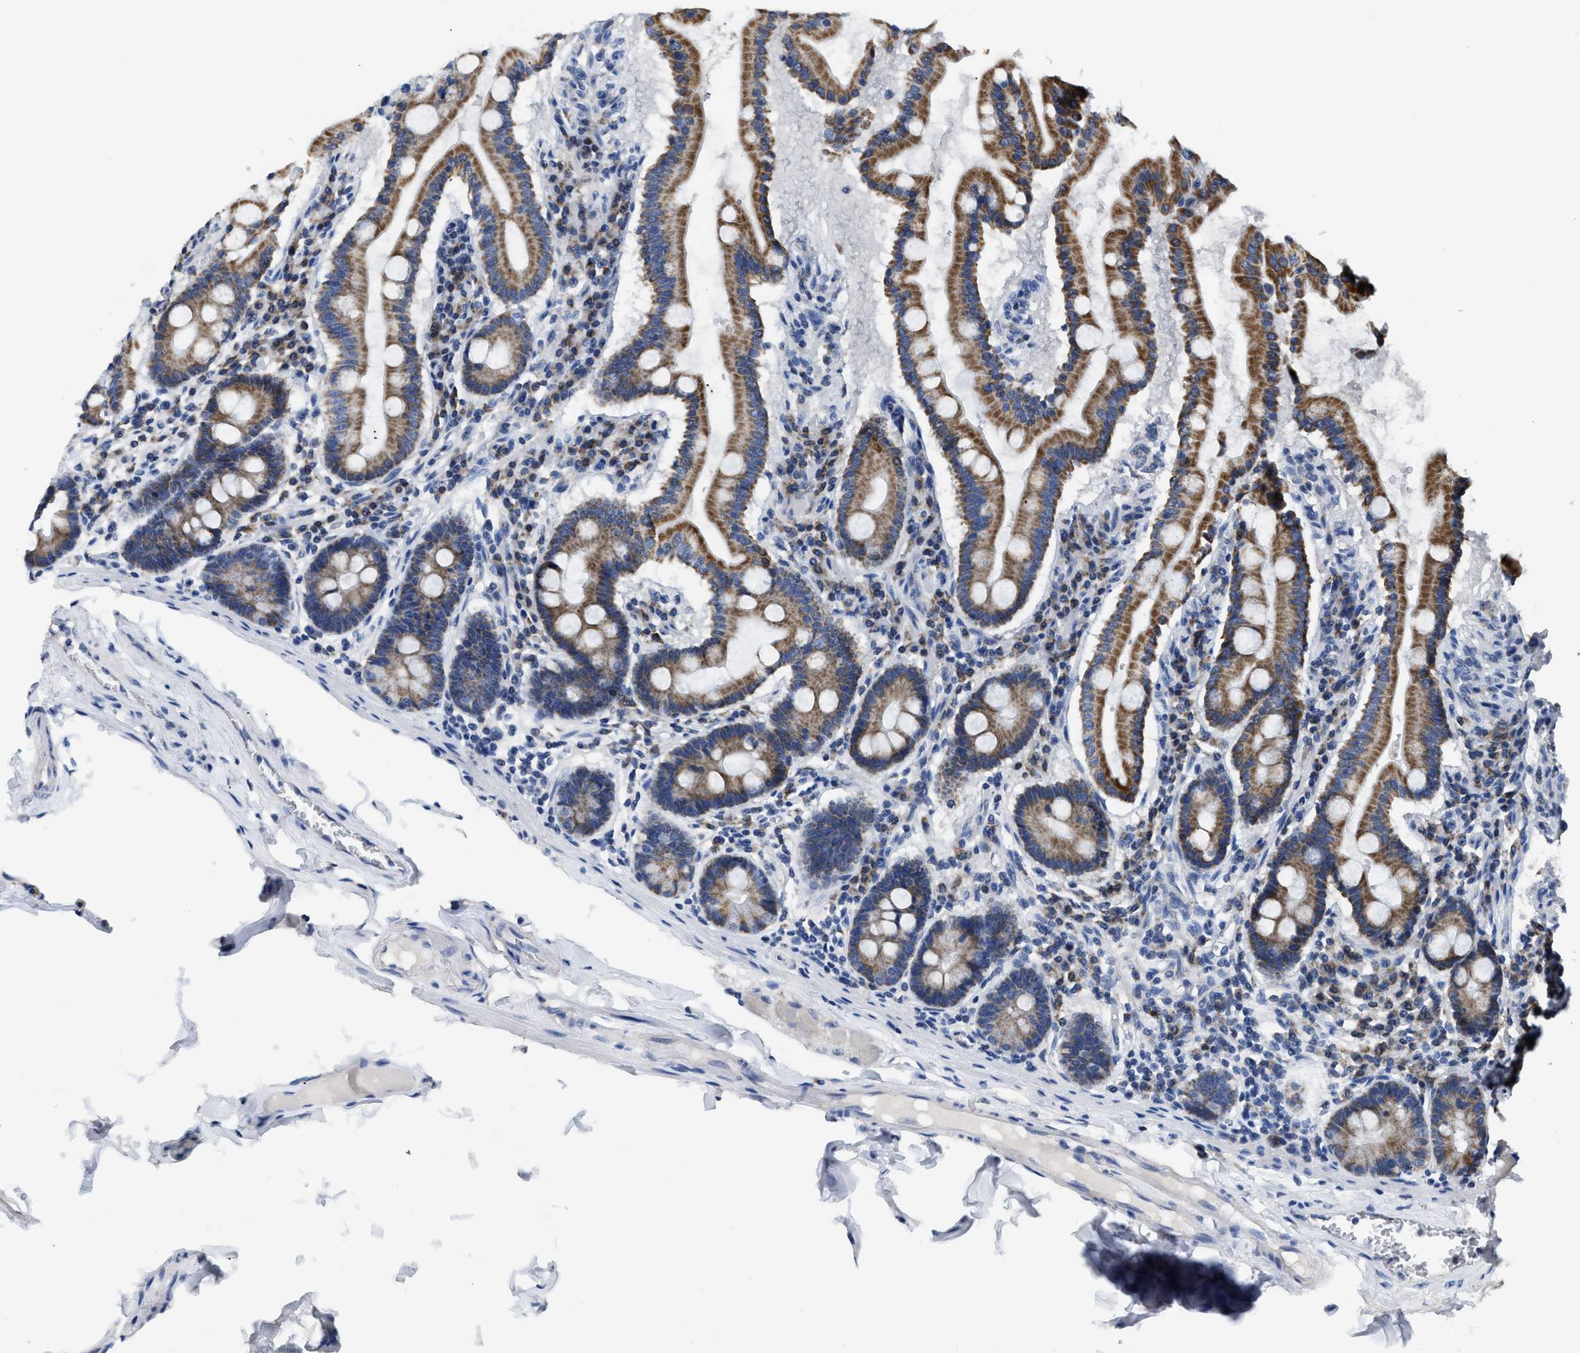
{"staining": {"intensity": "strong", "quantity": ">75%", "location": "cytoplasmic/membranous"}, "tissue": "duodenum", "cell_type": "Glandular cells", "image_type": "normal", "snomed": [{"axis": "morphology", "description": "Normal tissue, NOS"}, {"axis": "topography", "description": "Duodenum"}], "caption": "Immunohistochemistry (IHC) histopathology image of benign duodenum stained for a protein (brown), which displays high levels of strong cytoplasmic/membranous expression in about >75% of glandular cells.", "gene": "ETFA", "patient": {"sex": "male", "age": 50}}